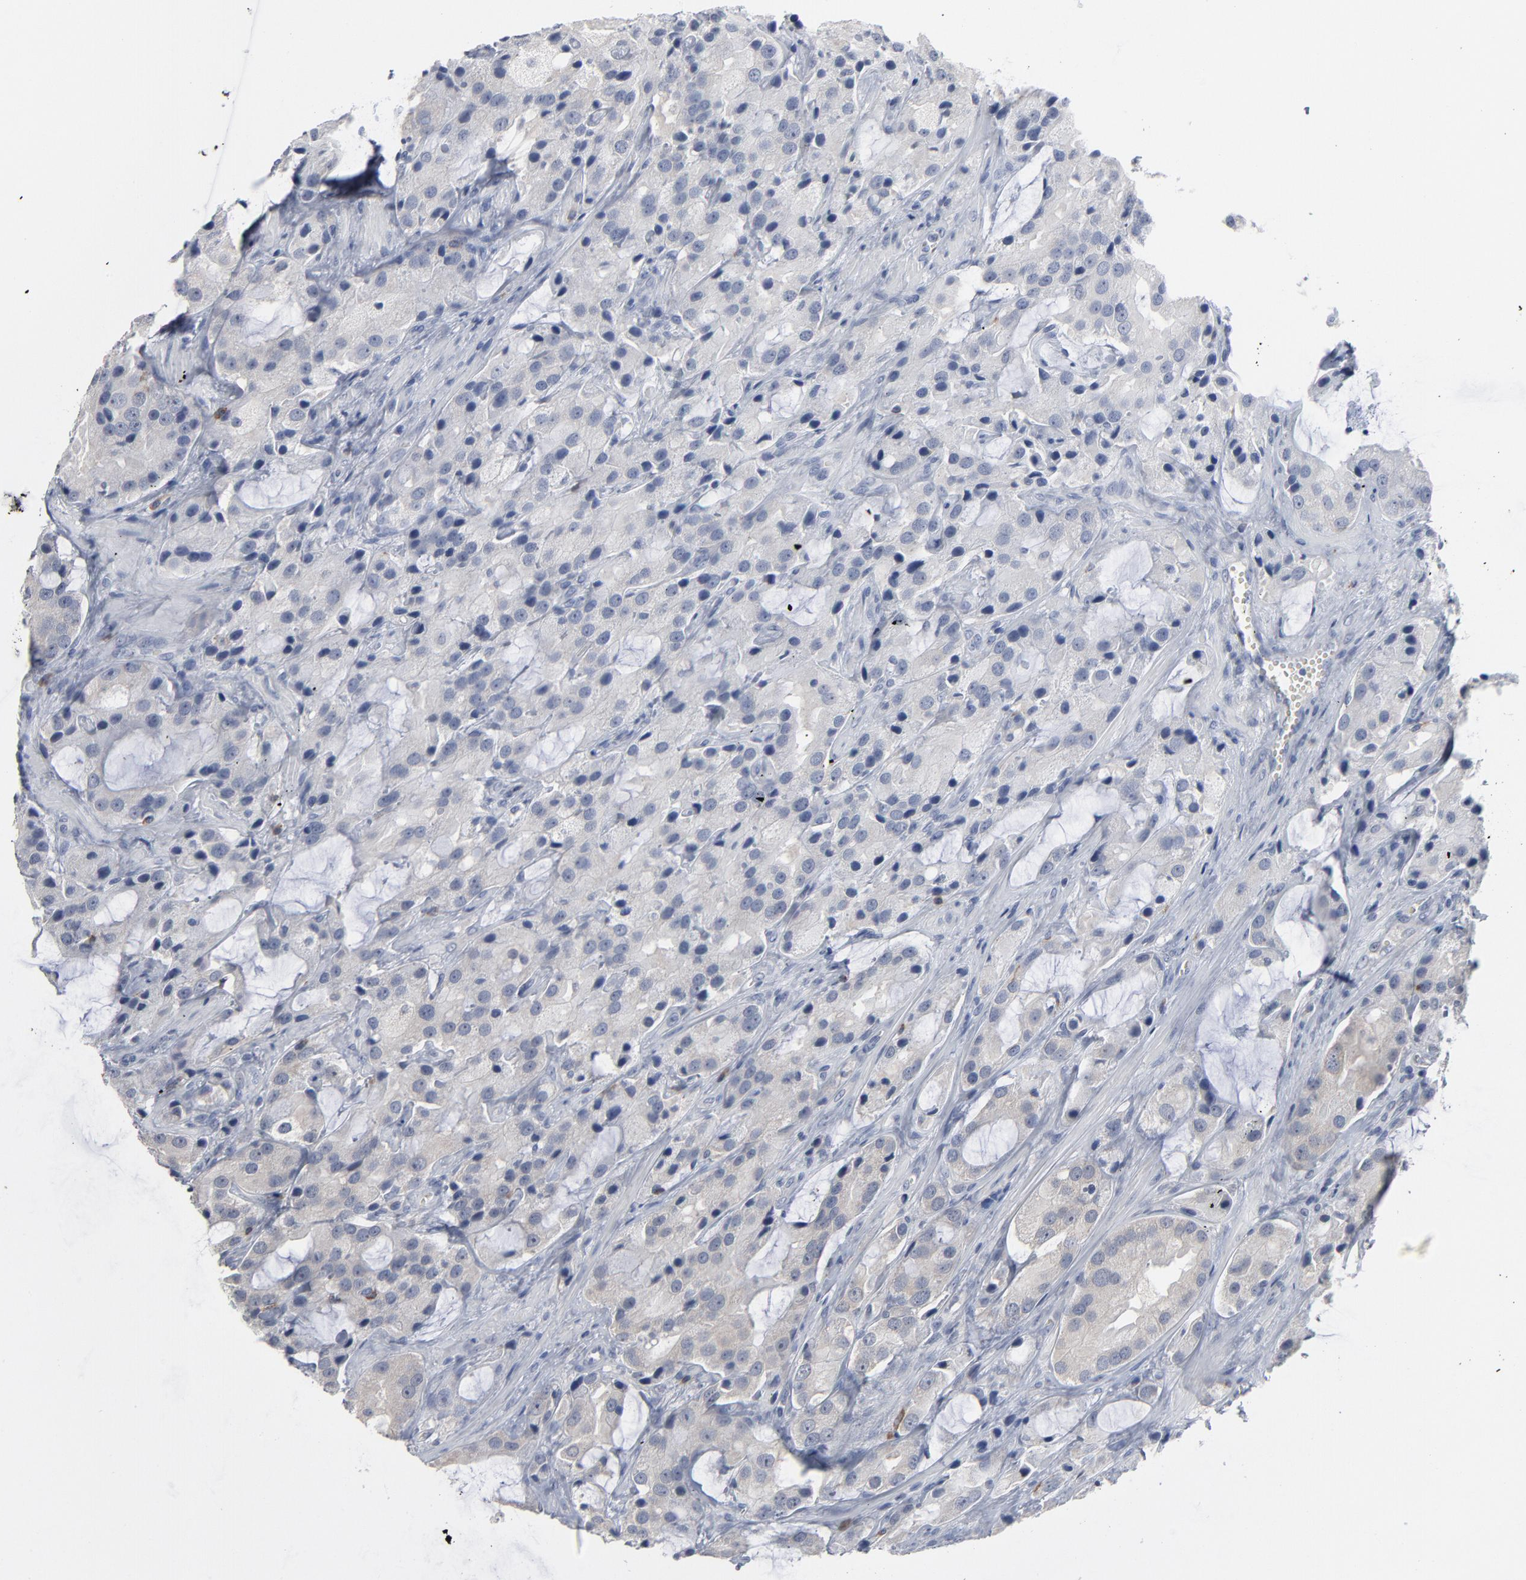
{"staining": {"intensity": "negative", "quantity": "none", "location": "none"}, "tissue": "prostate cancer", "cell_type": "Tumor cells", "image_type": "cancer", "snomed": [{"axis": "morphology", "description": "Adenocarcinoma, High grade"}, {"axis": "topography", "description": "Prostate"}], "caption": "DAB immunohistochemical staining of high-grade adenocarcinoma (prostate) demonstrates no significant expression in tumor cells.", "gene": "PAGE1", "patient": {"sex": "male", "age": 70}}